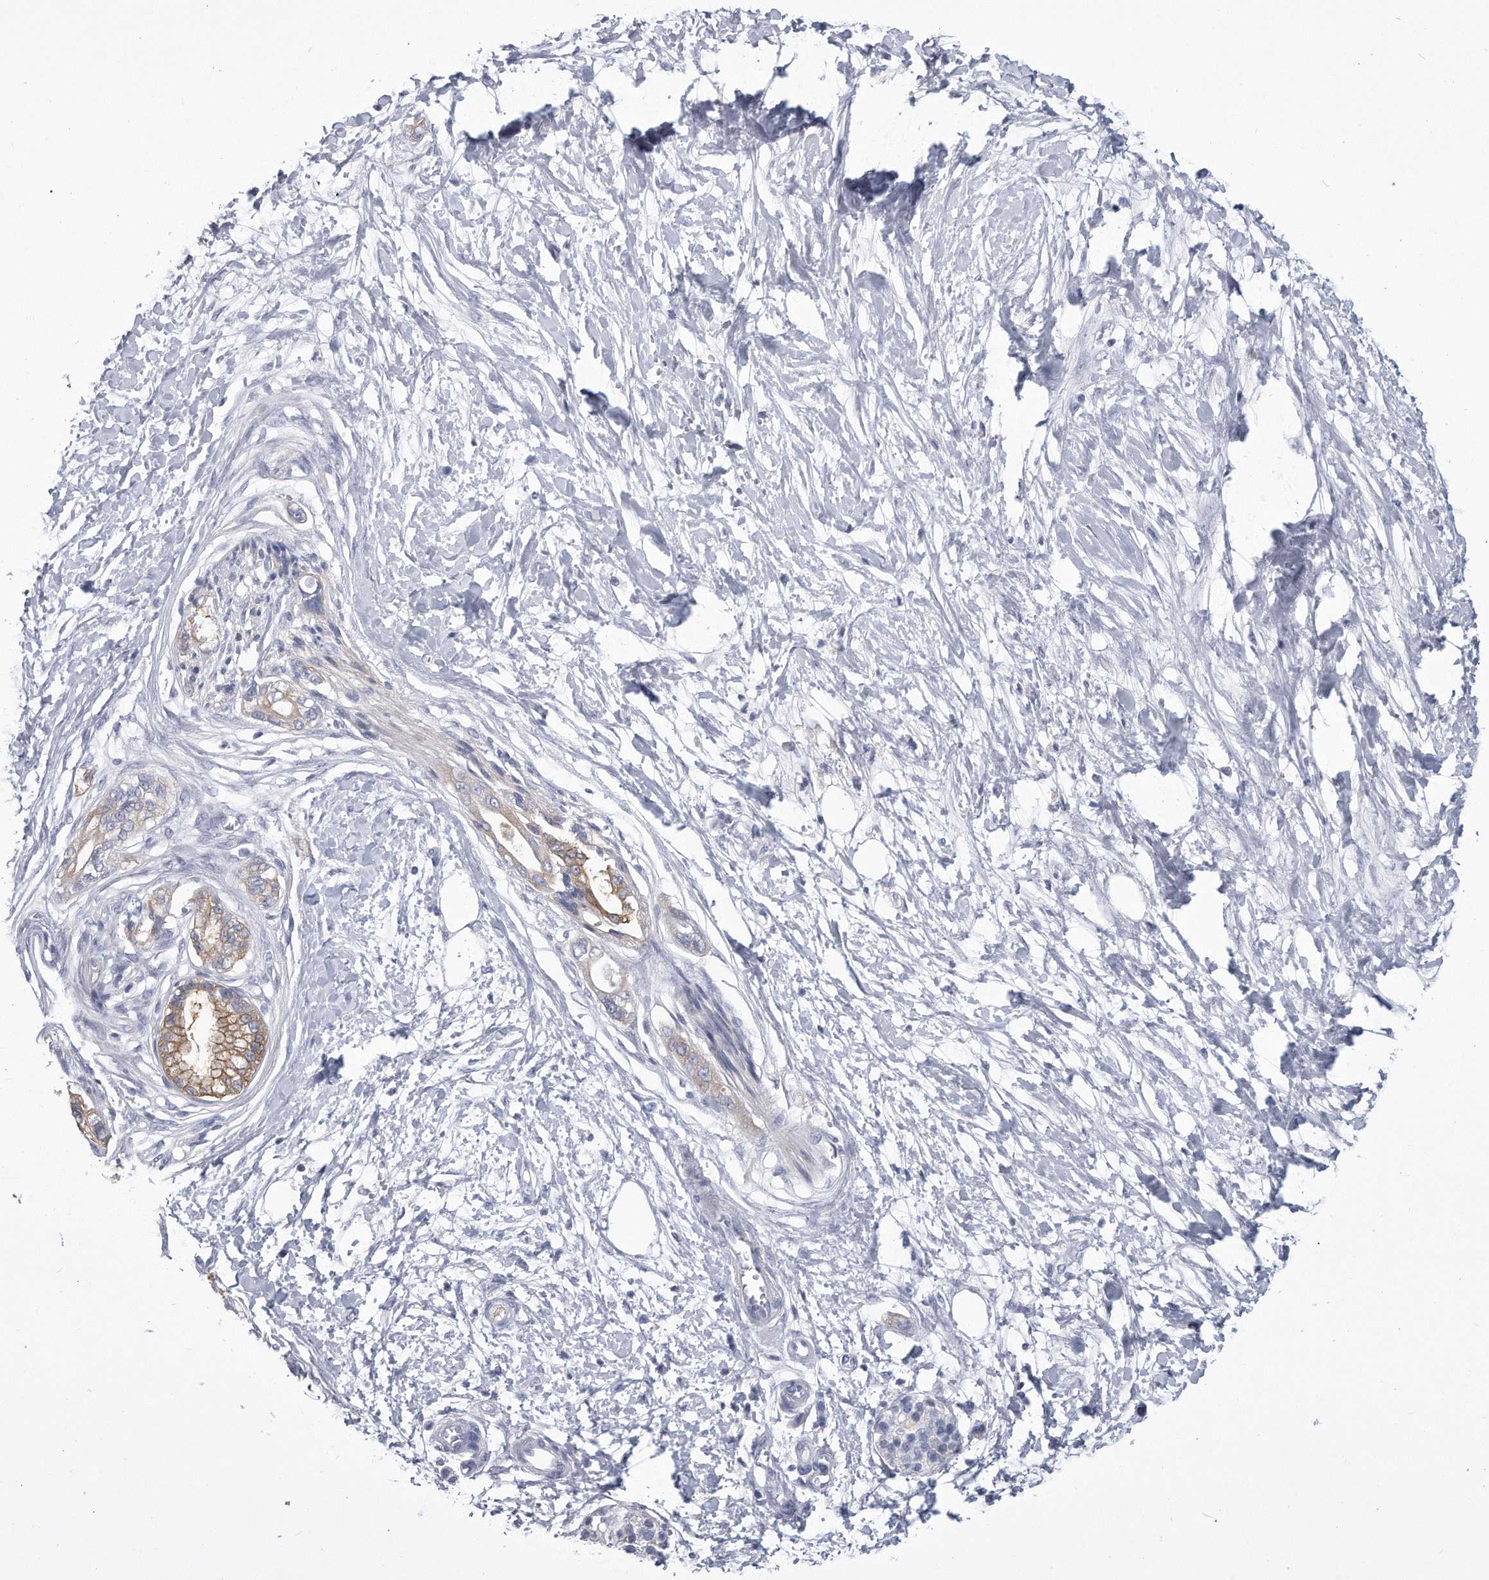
{"staining": {"intensity": "weak", "quantity": "<25%", "location": "cytoplasmic/membranous"}, "tissue": "pancreatic cancer", "cell_type": "Tumor cells", "image_type": "cancer", "snomed": [{"axis": "morphology", "description": "Adenocarcinoma, NOS"}, {"axis": "topography", "description": "Pancreas"}], "caption": "Immunohistochemistry image of pancreatic adenocarcinoma stained for a protein (brown), which shows no positivity in tumor cells.", "gene": "PYGB", "patient": {"sex": "male", "age": 68}}